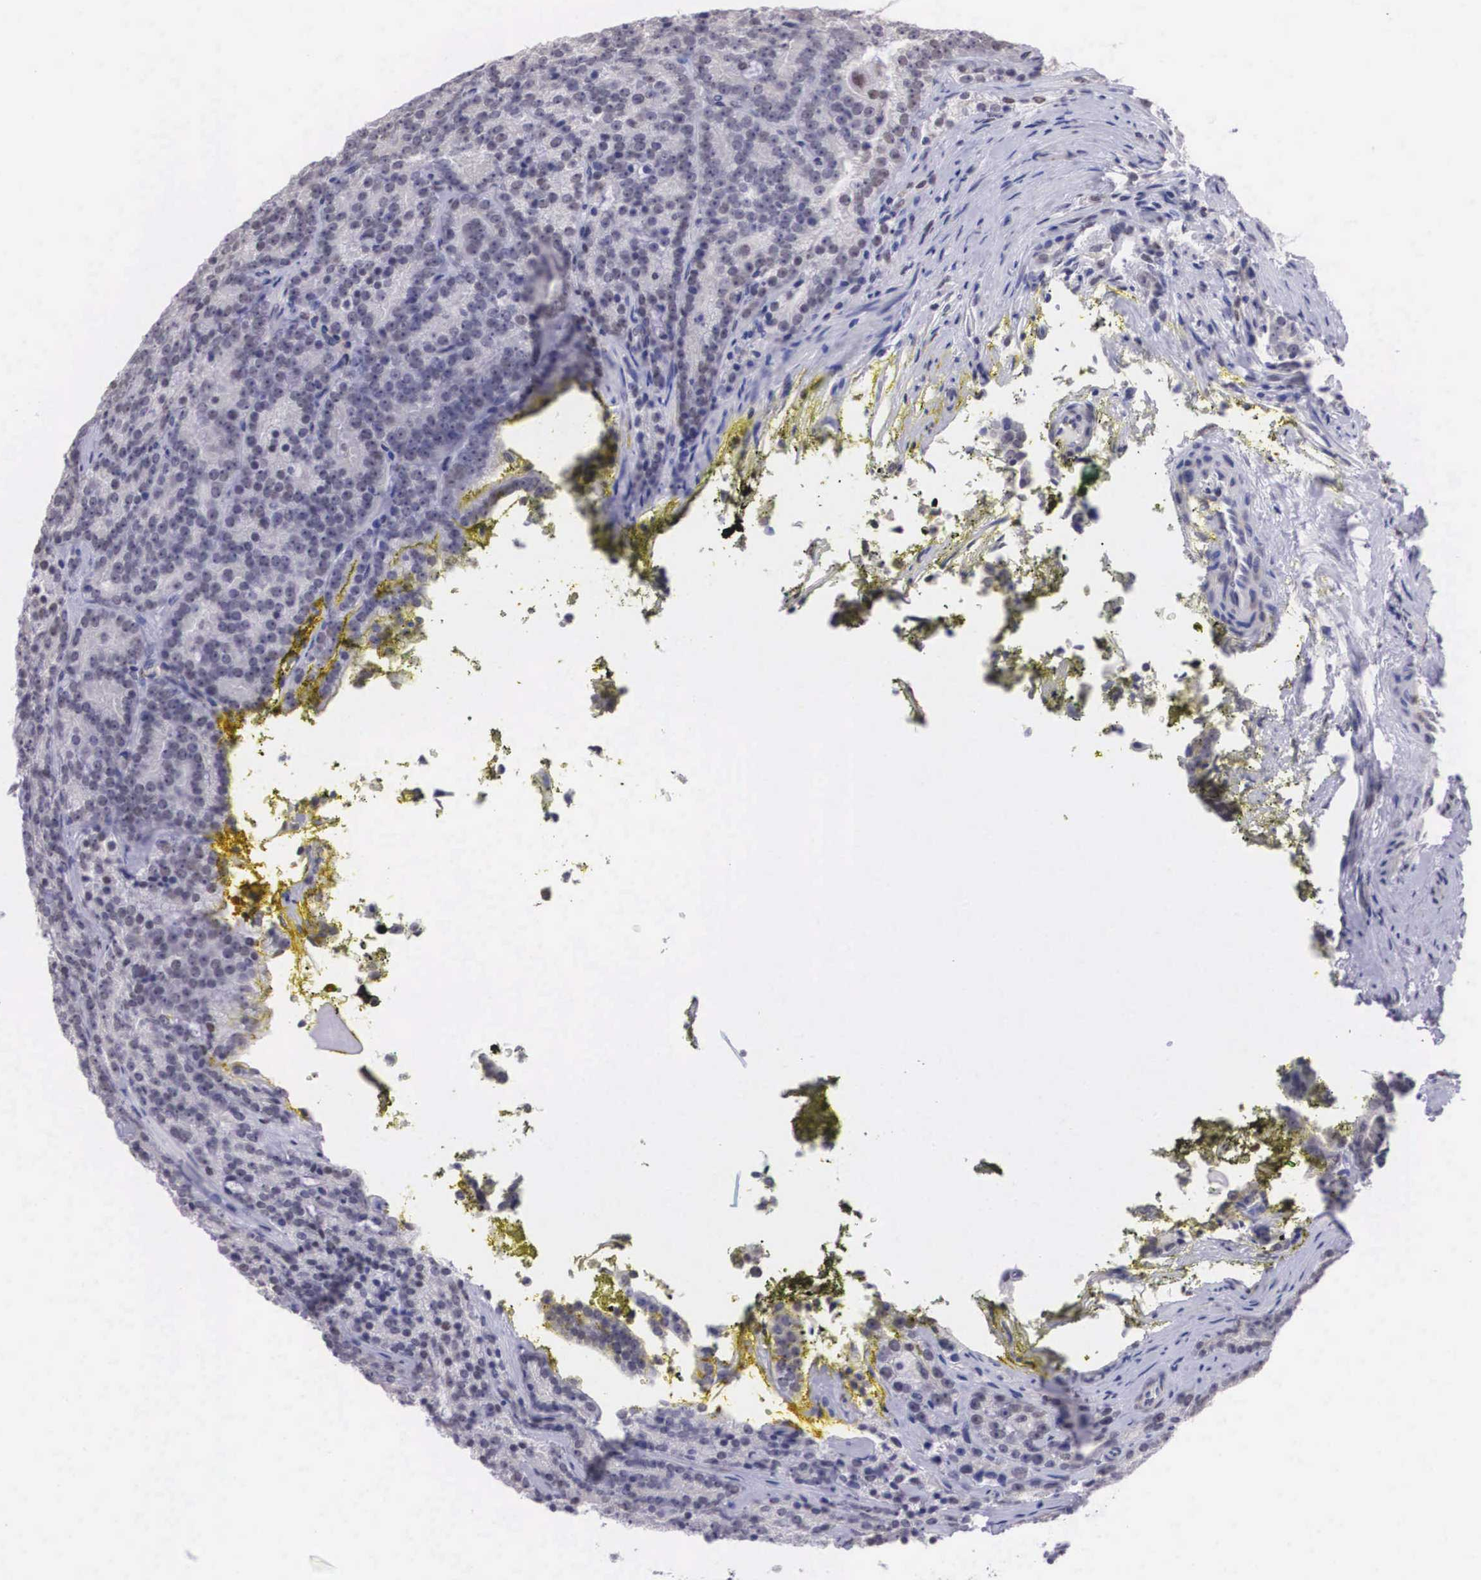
{"staining": {"intensity": "negative", "quantity": "none", "location": "none"}, "tissue": "prostate cancer", "cell_type": "Tumor cells", "image_type": "cancer", "snomed": [{"axis": "morphology", "description": "Adenocarcinoma, Medium grade"}, {"axis": "topography", "description": "Prostate"}], "caption": "DAB immunohistochemical staining of human prostate adenocarcinoma (medium-grade) shows no significant staining in tumor cells.", "gene": "ETV6", "patient": {"sex": "male", "age": 65}}